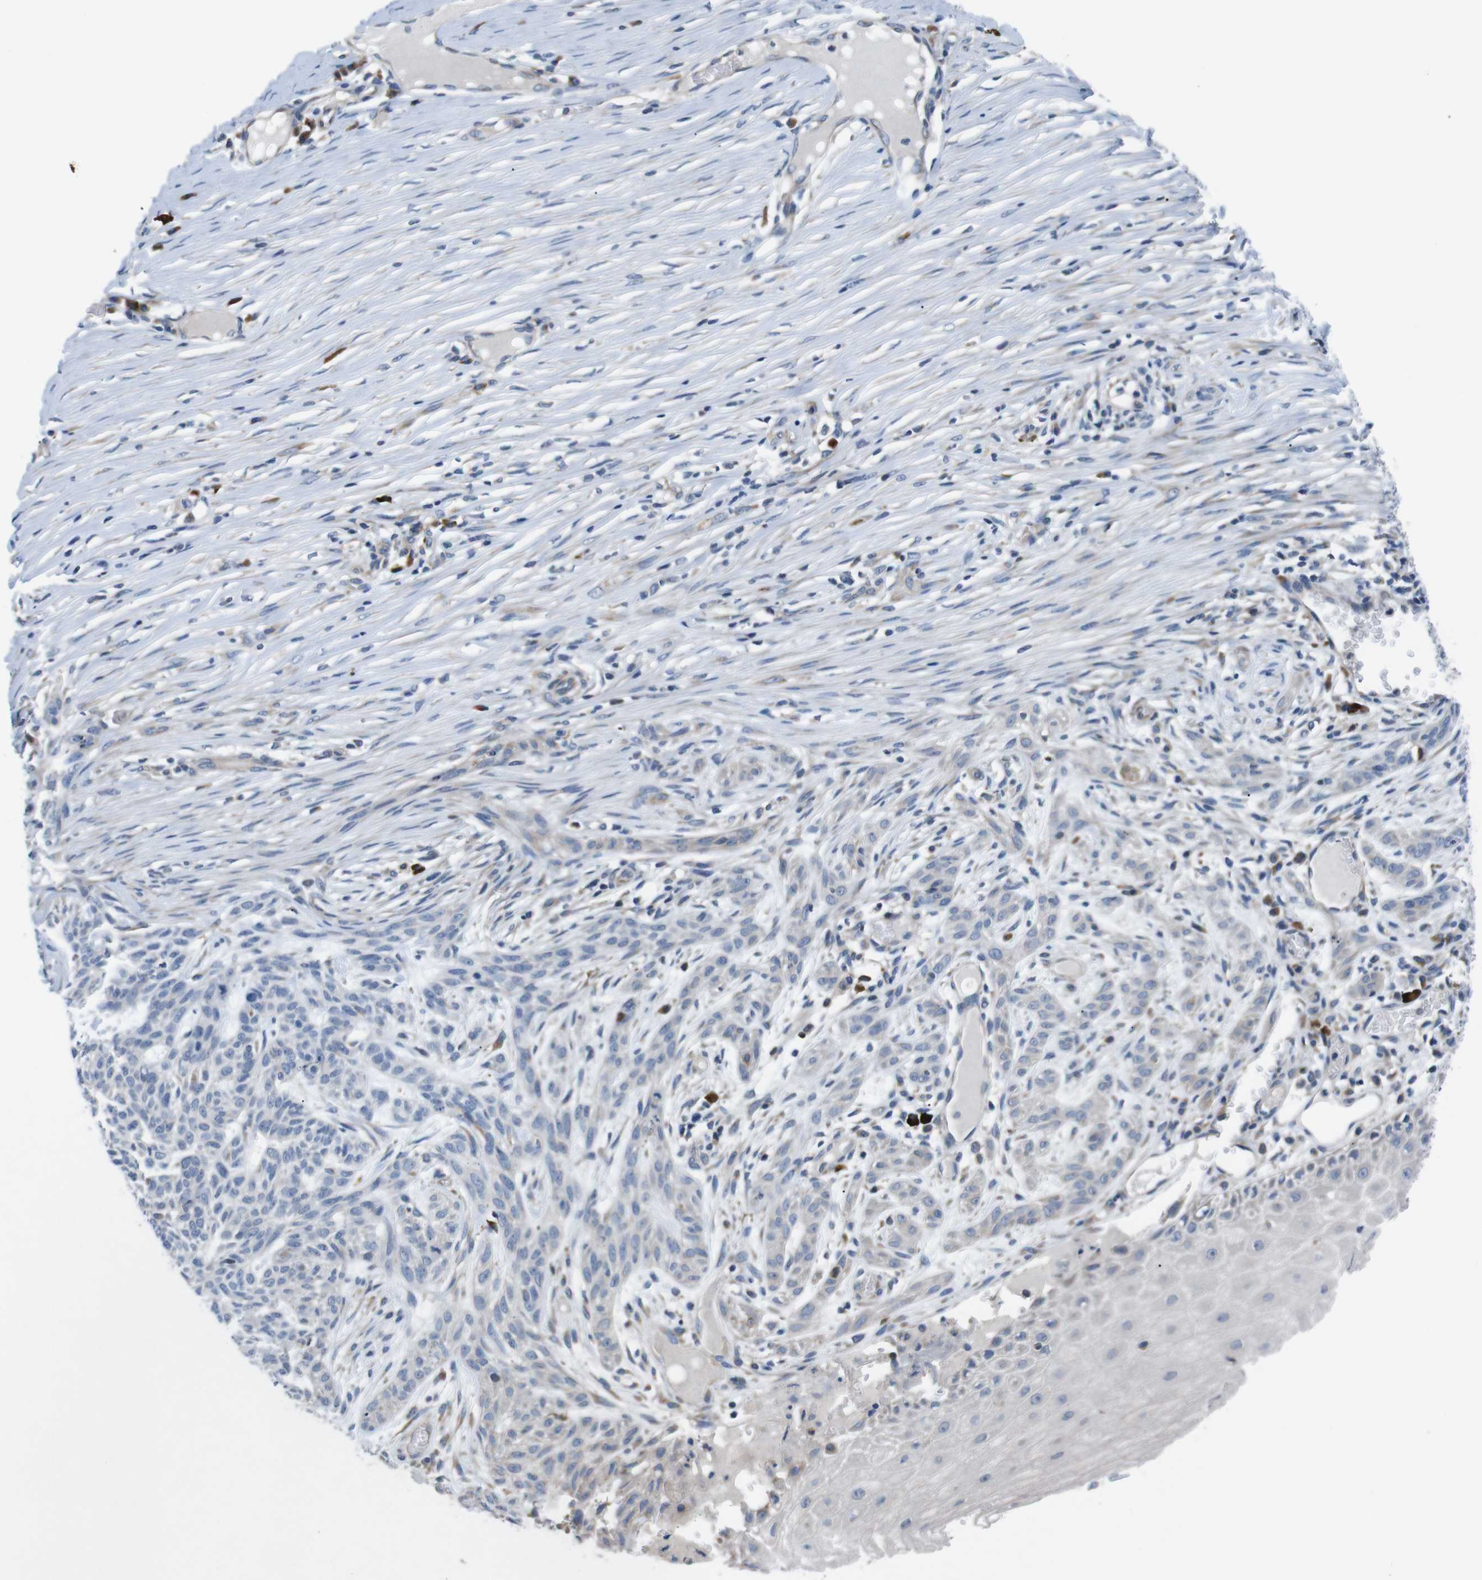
{"staining": {"intensity": "negative", "quantity": "none", "location": "none"}, "tissue": "skin cancer", "cell_type": "Tumor cells", "image_type": "cancer", "snomed": [{"axis": "morphology", "description": "Basal cell carcinoma"}, {"axis": "topography", "description": "Skin"}], "caption": "High power microscopy micrograph of an IHC image of skin cancer, revealing no significant expression in tumor cells. (DAB immunohistochemistry (IHC), high magnification).", "gene": "JAK1", "patient": {"sex": "female", "age": 59}}